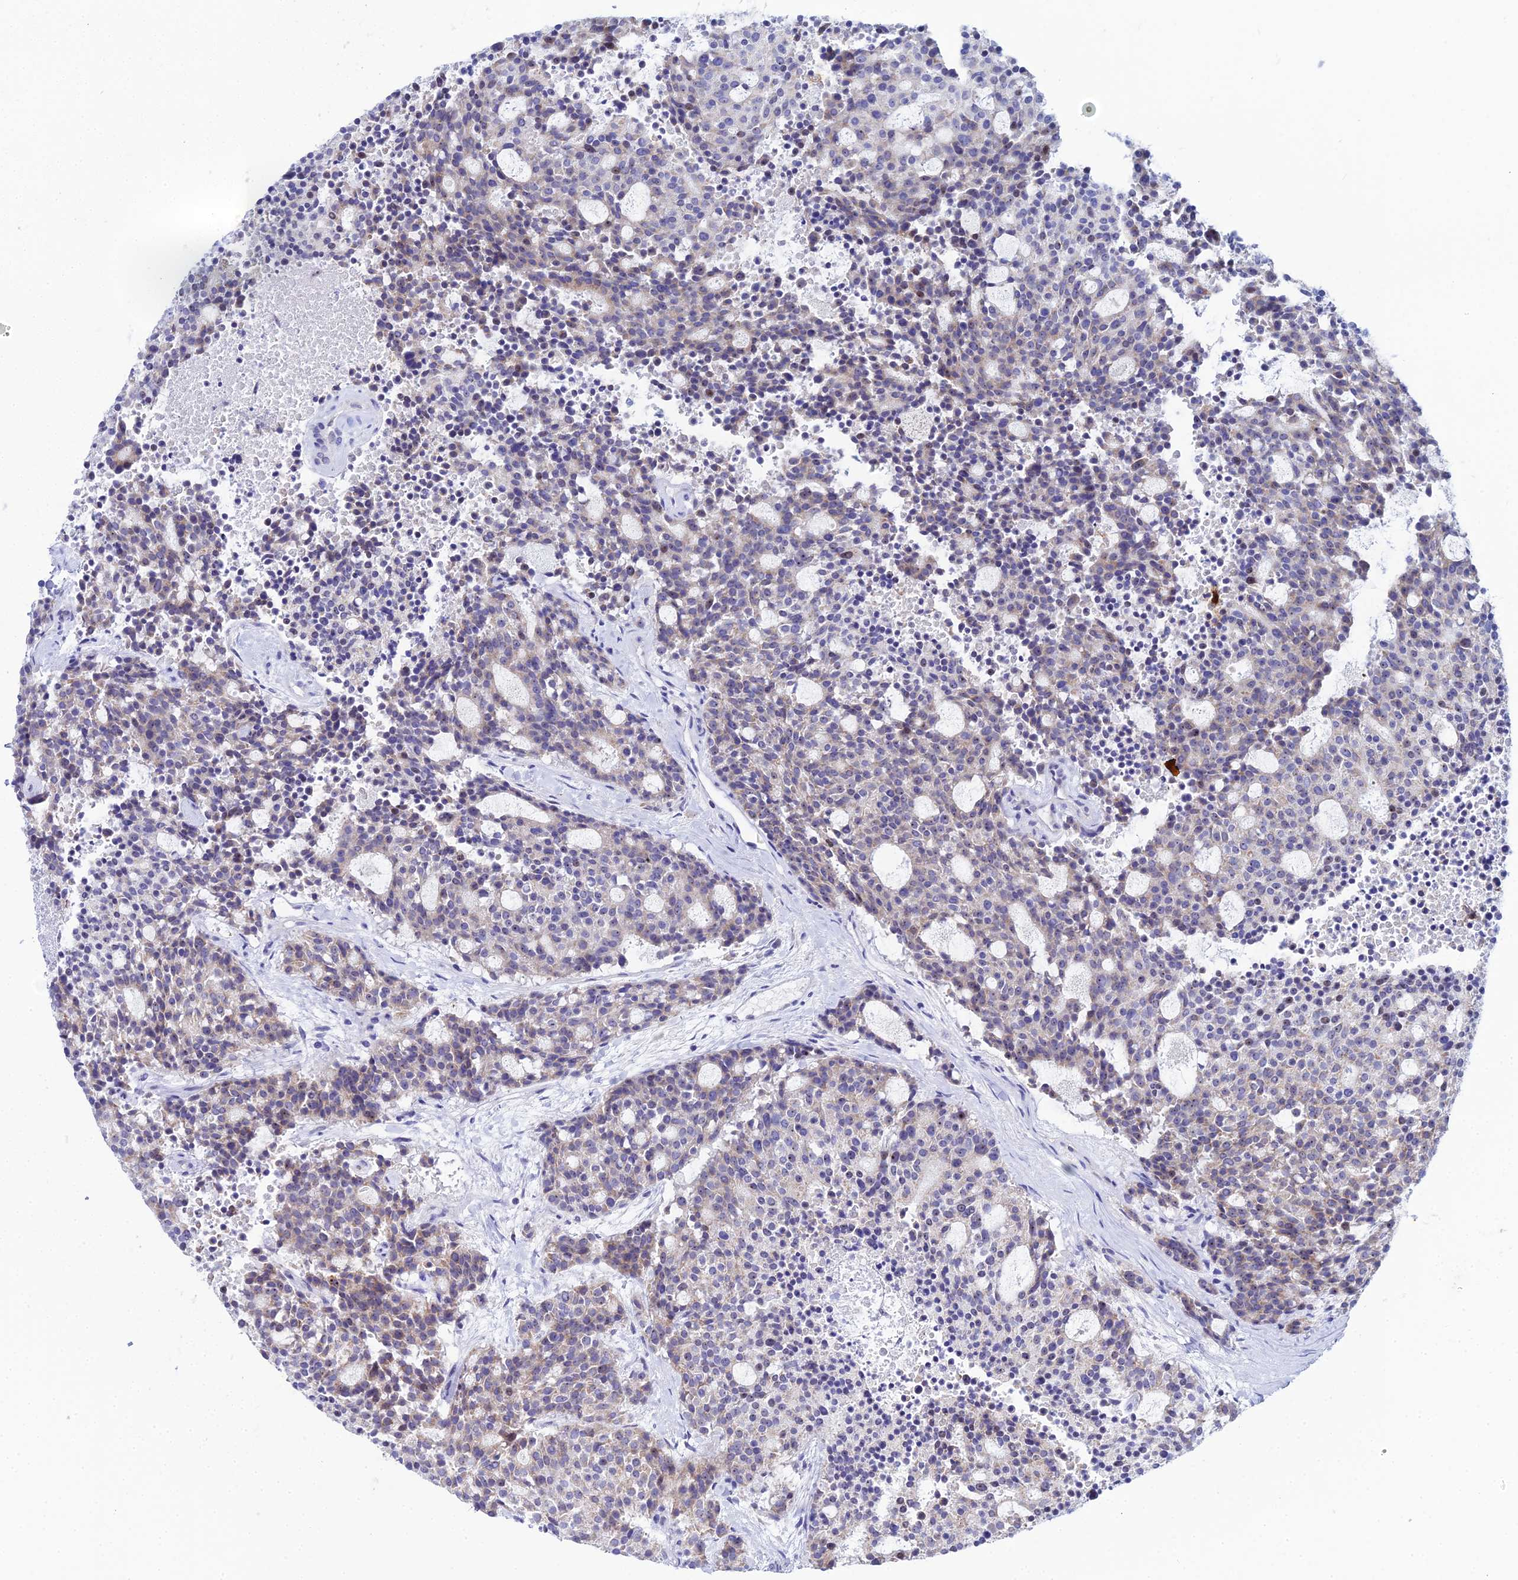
{"staining": {"intensity": "weak", "quantity": "<25%", "location": "cytoplasmic/membranous"}, "tissue": "carcinoid", "cell_type": "Tumor cells", "image_type": "cancer", "snomed": [{"axis": "morphology", "description": "Carcinoid, malignant, NOS"}, {"axis": "topography", "description": "Pancreas"}], "caption": "This is an immunohistochemistry (IHC) photomicrograph of human carcinoid. There is no expression in tumor cells.", "gene": "PLPP4", "patient": {"sex": "female", "age": 54}}